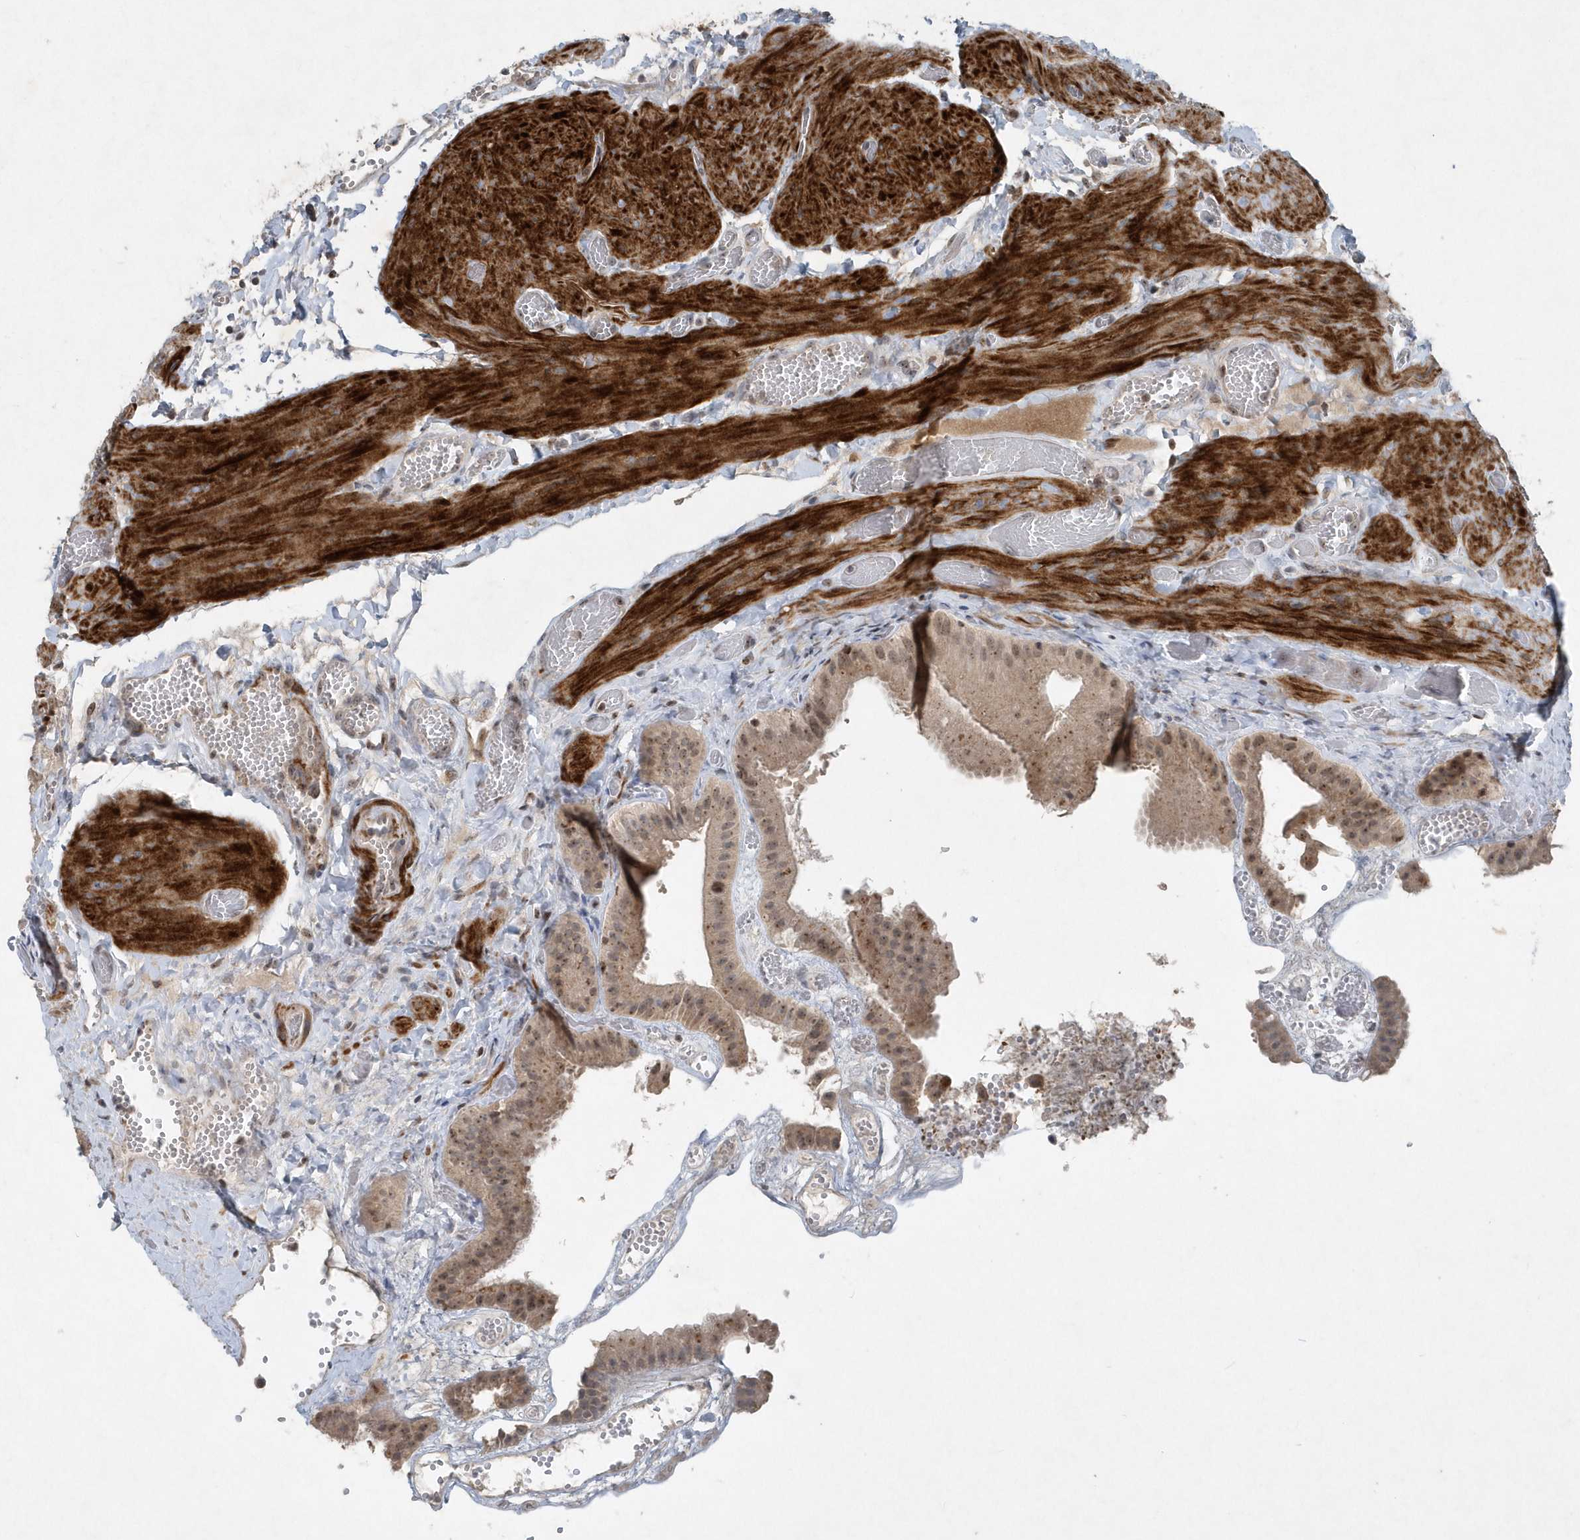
{"staining": {"intensity": "weak", "quantity": ">75%", "location": "cytoplasmic/membranous,nuclear"}, "tissue": "gallbladder", "cell_type": "Glandular cells", "image_type": "normal", "snomed": [{"axis": "morphology", "description": "Normal tissue, NOS"}, {"axis": "topography", "description": "Gallbladder"}], "caption": "A brown stain shows weak cytoplasmic/membranous,nuclear positivity of a protein in glandular cells of unremarkable gallbladder. Nuclei are stained in blue.", "gene": "QTRT2", "patient": {"sex": "female", "age": 64}}